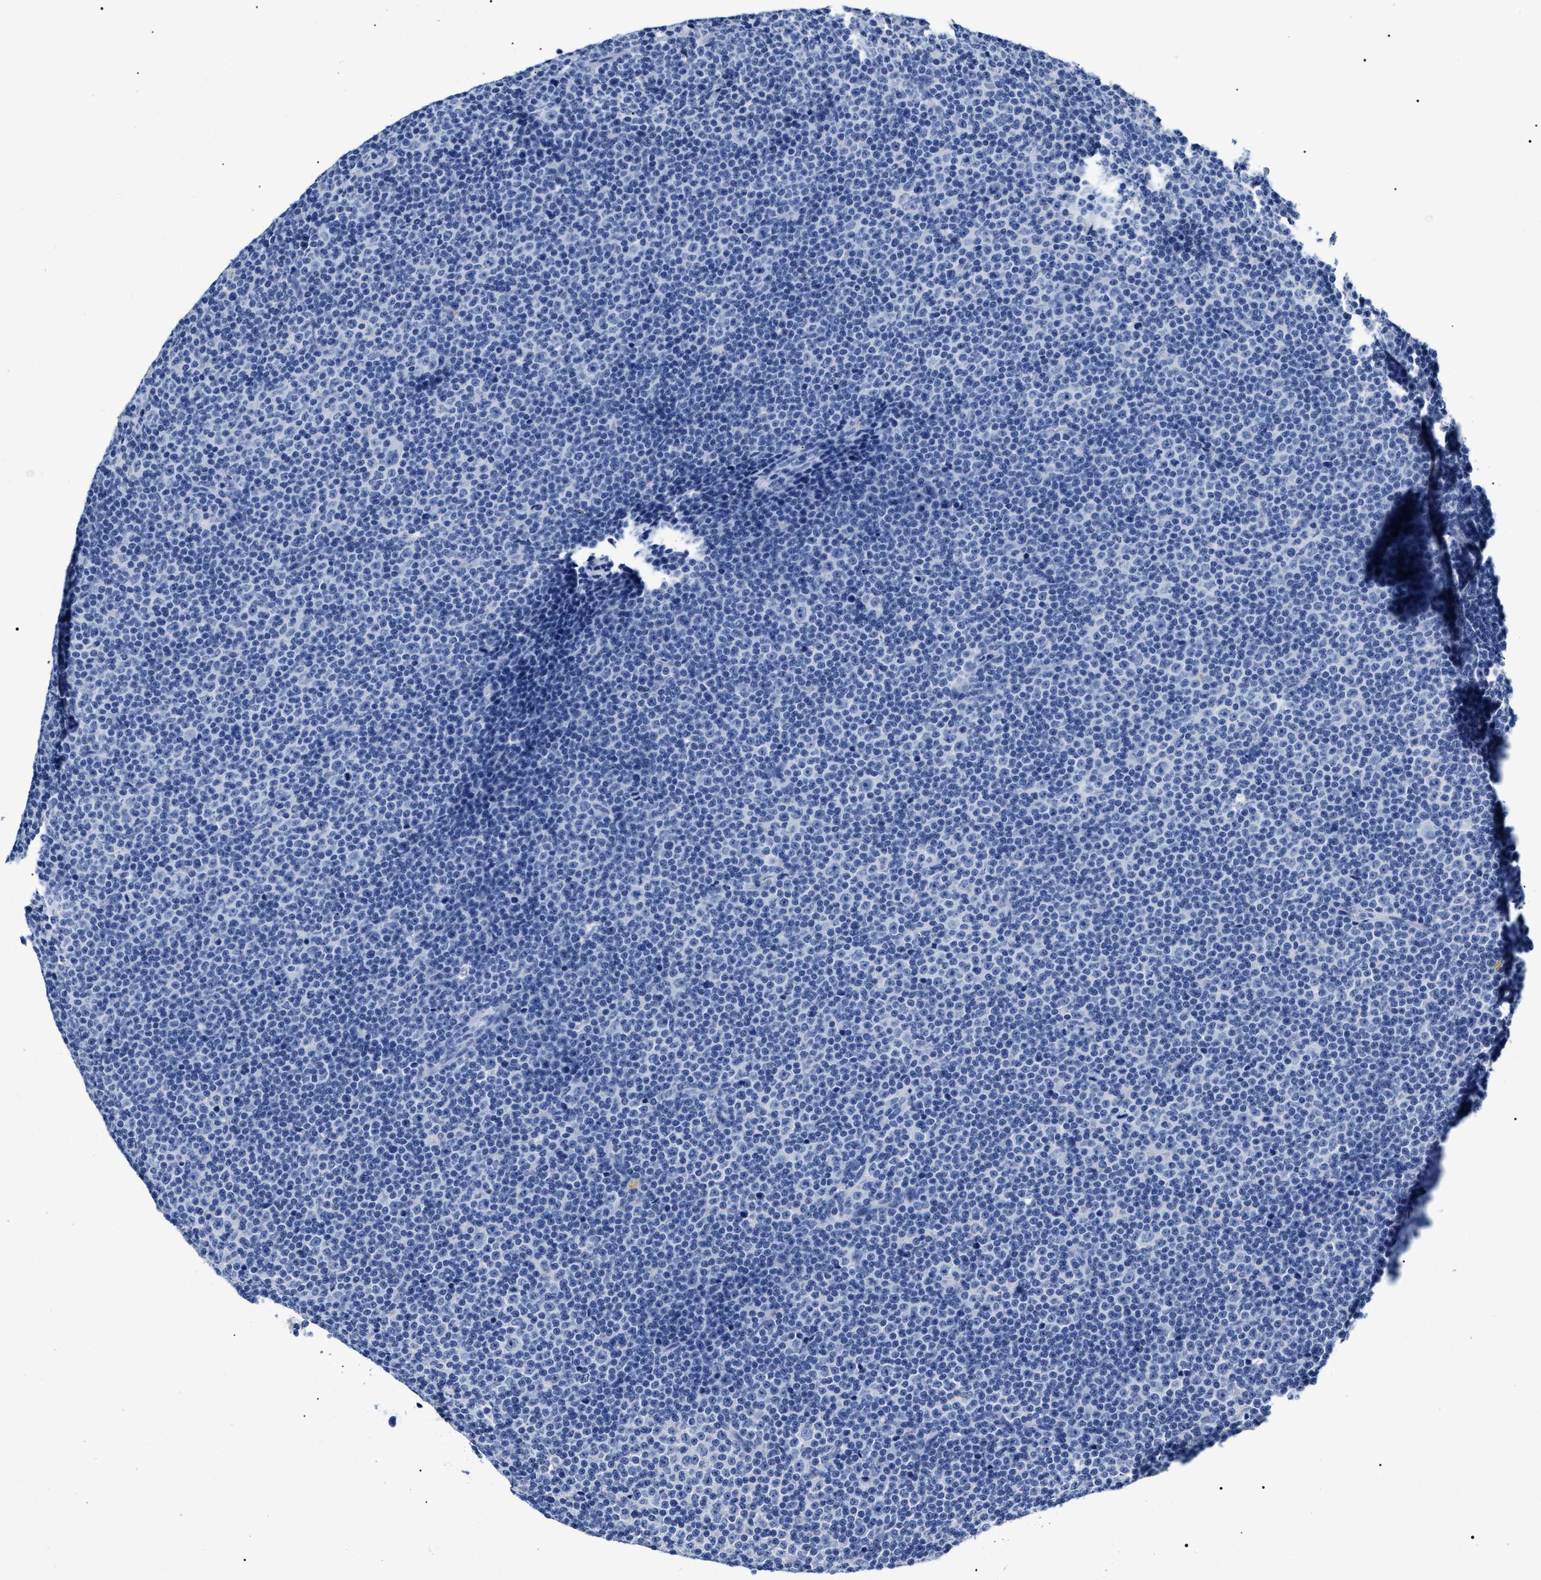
{"staining": {"intensity": "negative", "quantity": "none", "location": "none"}, "tissue": "lymphoma", "cell_type": "Tumor cells", "image_type": "cancer", "snomed": [{"axis": "morphology", "description": "Malignant lymphoma, non-Hodgkin's type, Low grade"}, {"axis": "topography", "description": "Lymph node"}], "caption": "High magnification brightfield microscopy of low-grade malignant lymphoma, non-Hodgkin's type stained with DAB (3,3'-diaminobenzidine) (brown) and counterstained with hematoxylin (blue): tumor cells show no significant expression.", "gene": "LRRC8E", "patient": {"sex": "female", "age": 67}}